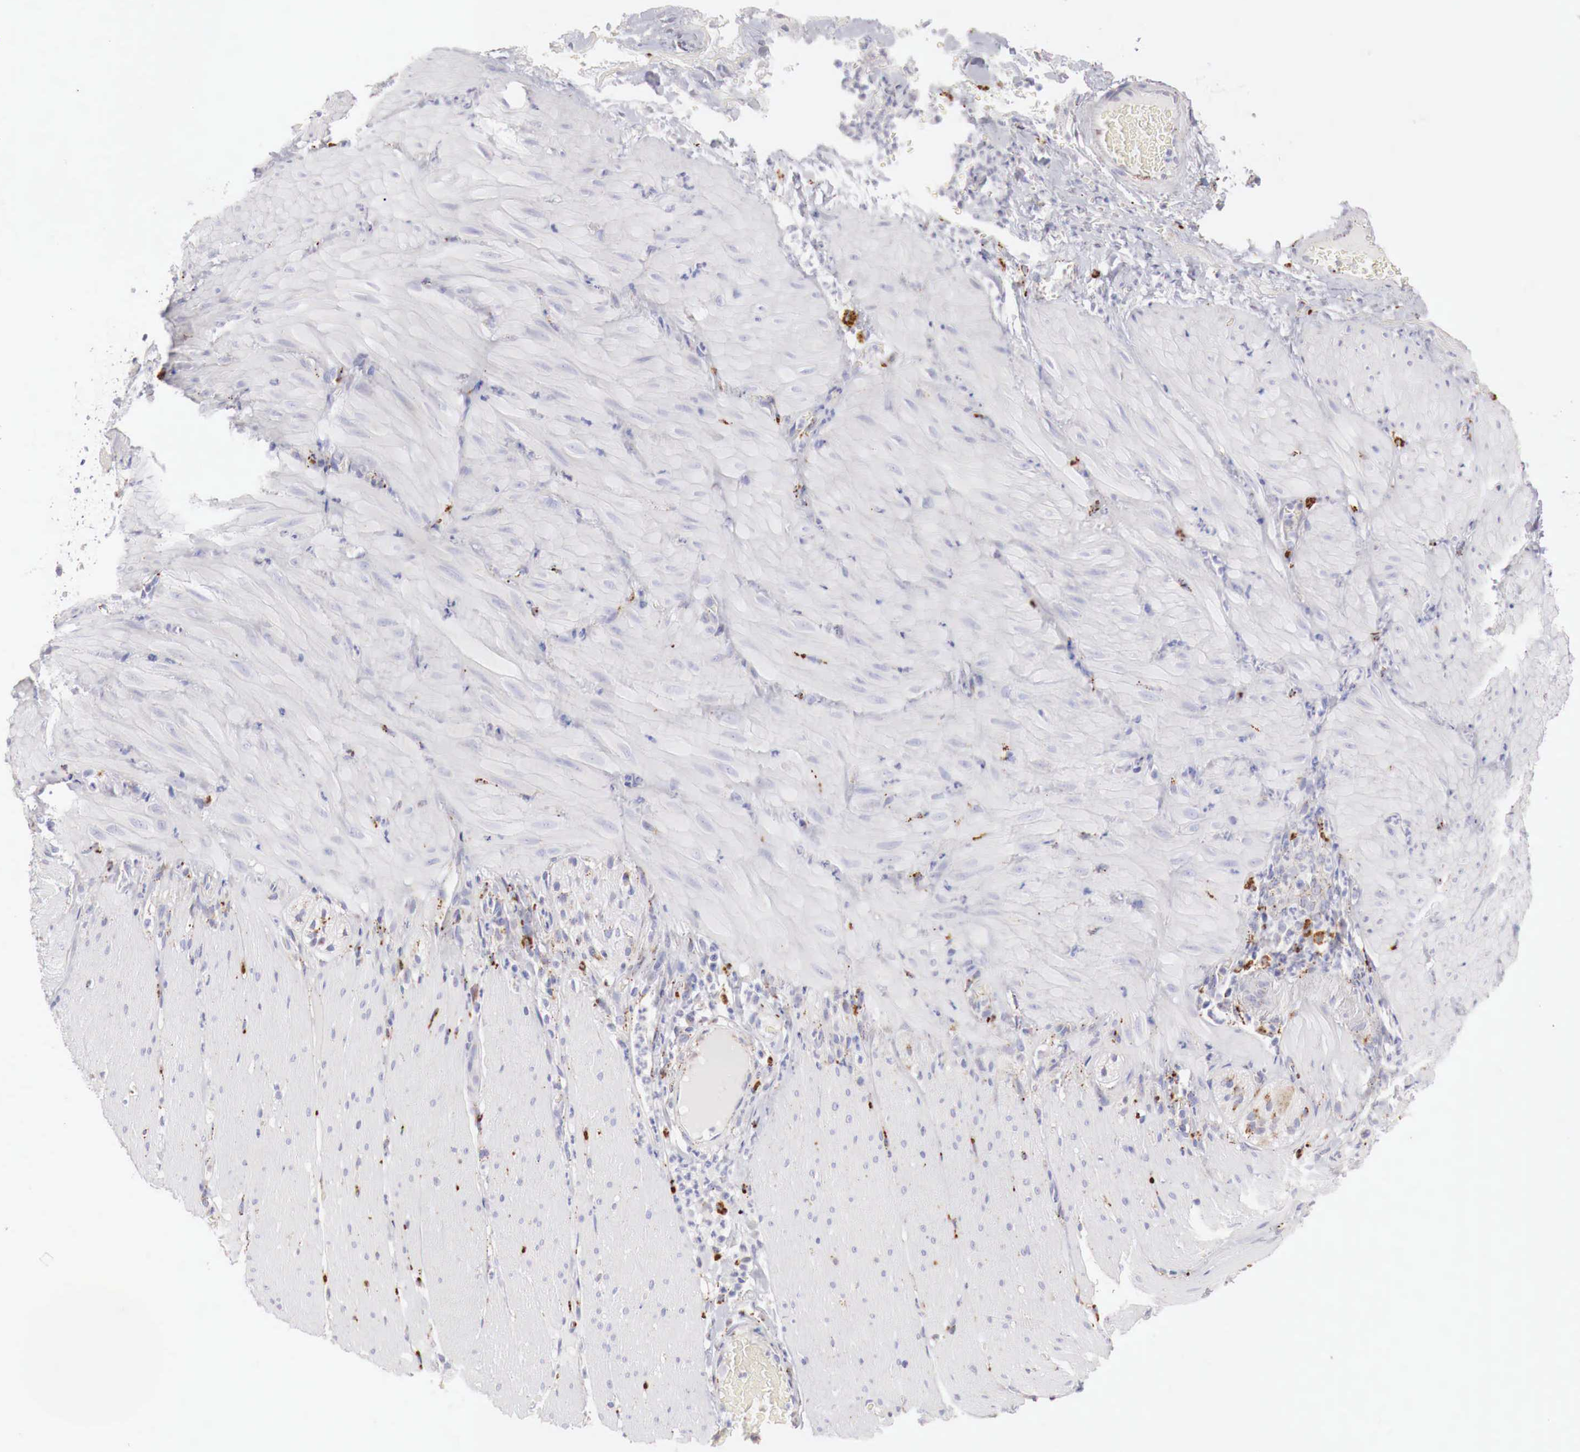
{"staining": {"intensity": "negative", "quantity": "none", "location": "none"}, "tissue": "smooth muscle", "cell_type": "Smooth muscle cells", "image_type": "normal", "snomed": [{"axis": "morphology", "description": "Normal tissue, NOS"}, {"axis": "topography", "description": "Duodenum"}], "caption": "Human smooth muscle stained for a protein using immunohistochemistry demonstrates no positivity in smooth muscle cells.", "gene": "GLA", "patient": {"sex": "male", "age": 63}}